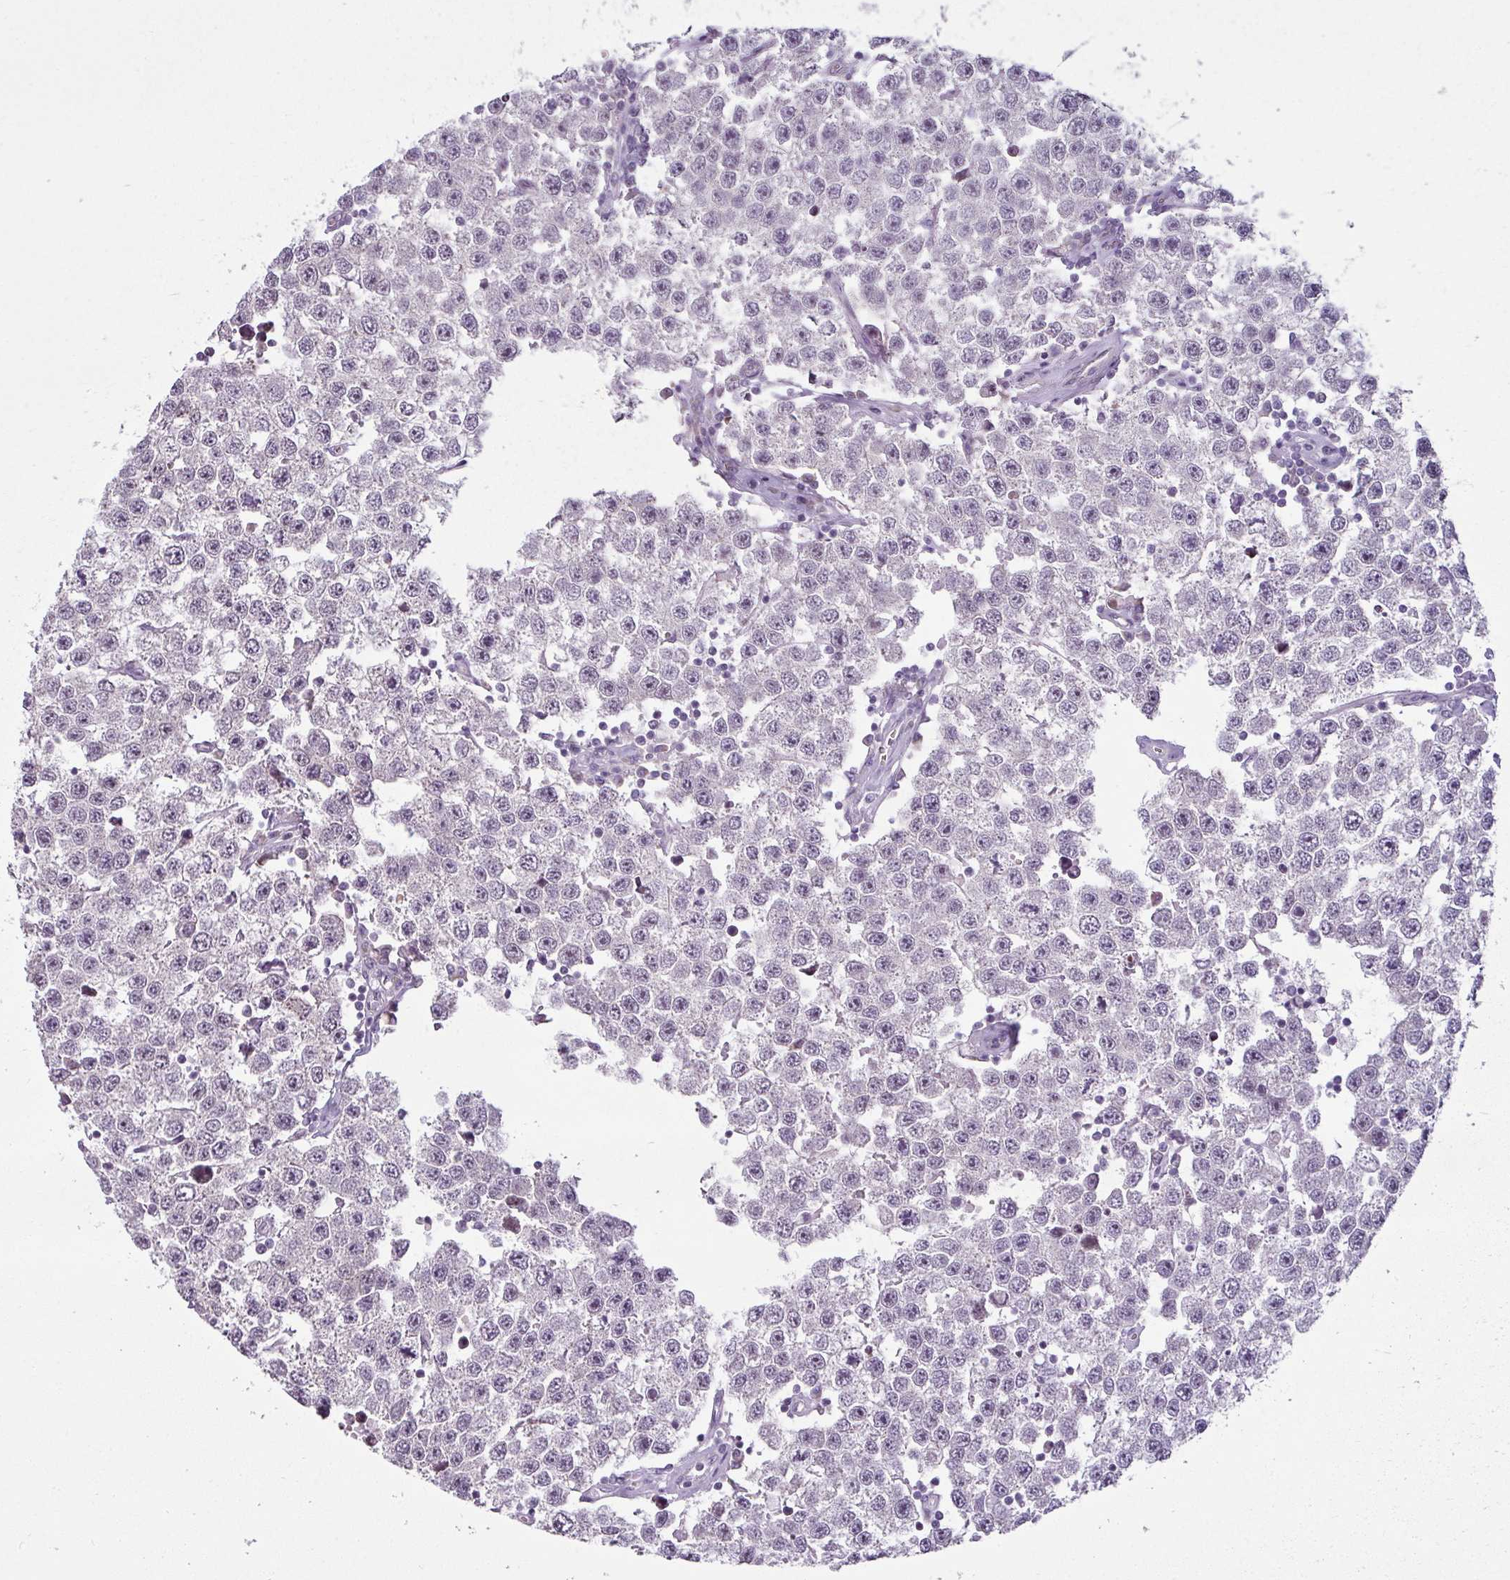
{"staining": {"intensity": "negative", "quantity": "none", "location": "none"}, "tissue": "testis cancer", "cell_type": "Tumor cells", "image_type": "cancer", "snomed": [{"axis": "morphology", "description": "Seminoma, NOS"}, {"axis": "topography", "description": "Testis"}], "caption": "Immunohistochemistry (IHC) micrograph of neoplastic tissue: testis cancer stained with DAB exhibits no significant protein expression in tumor cells.", "gene": "OR52D1", "patient": {"sex": "male", "age": 34}}